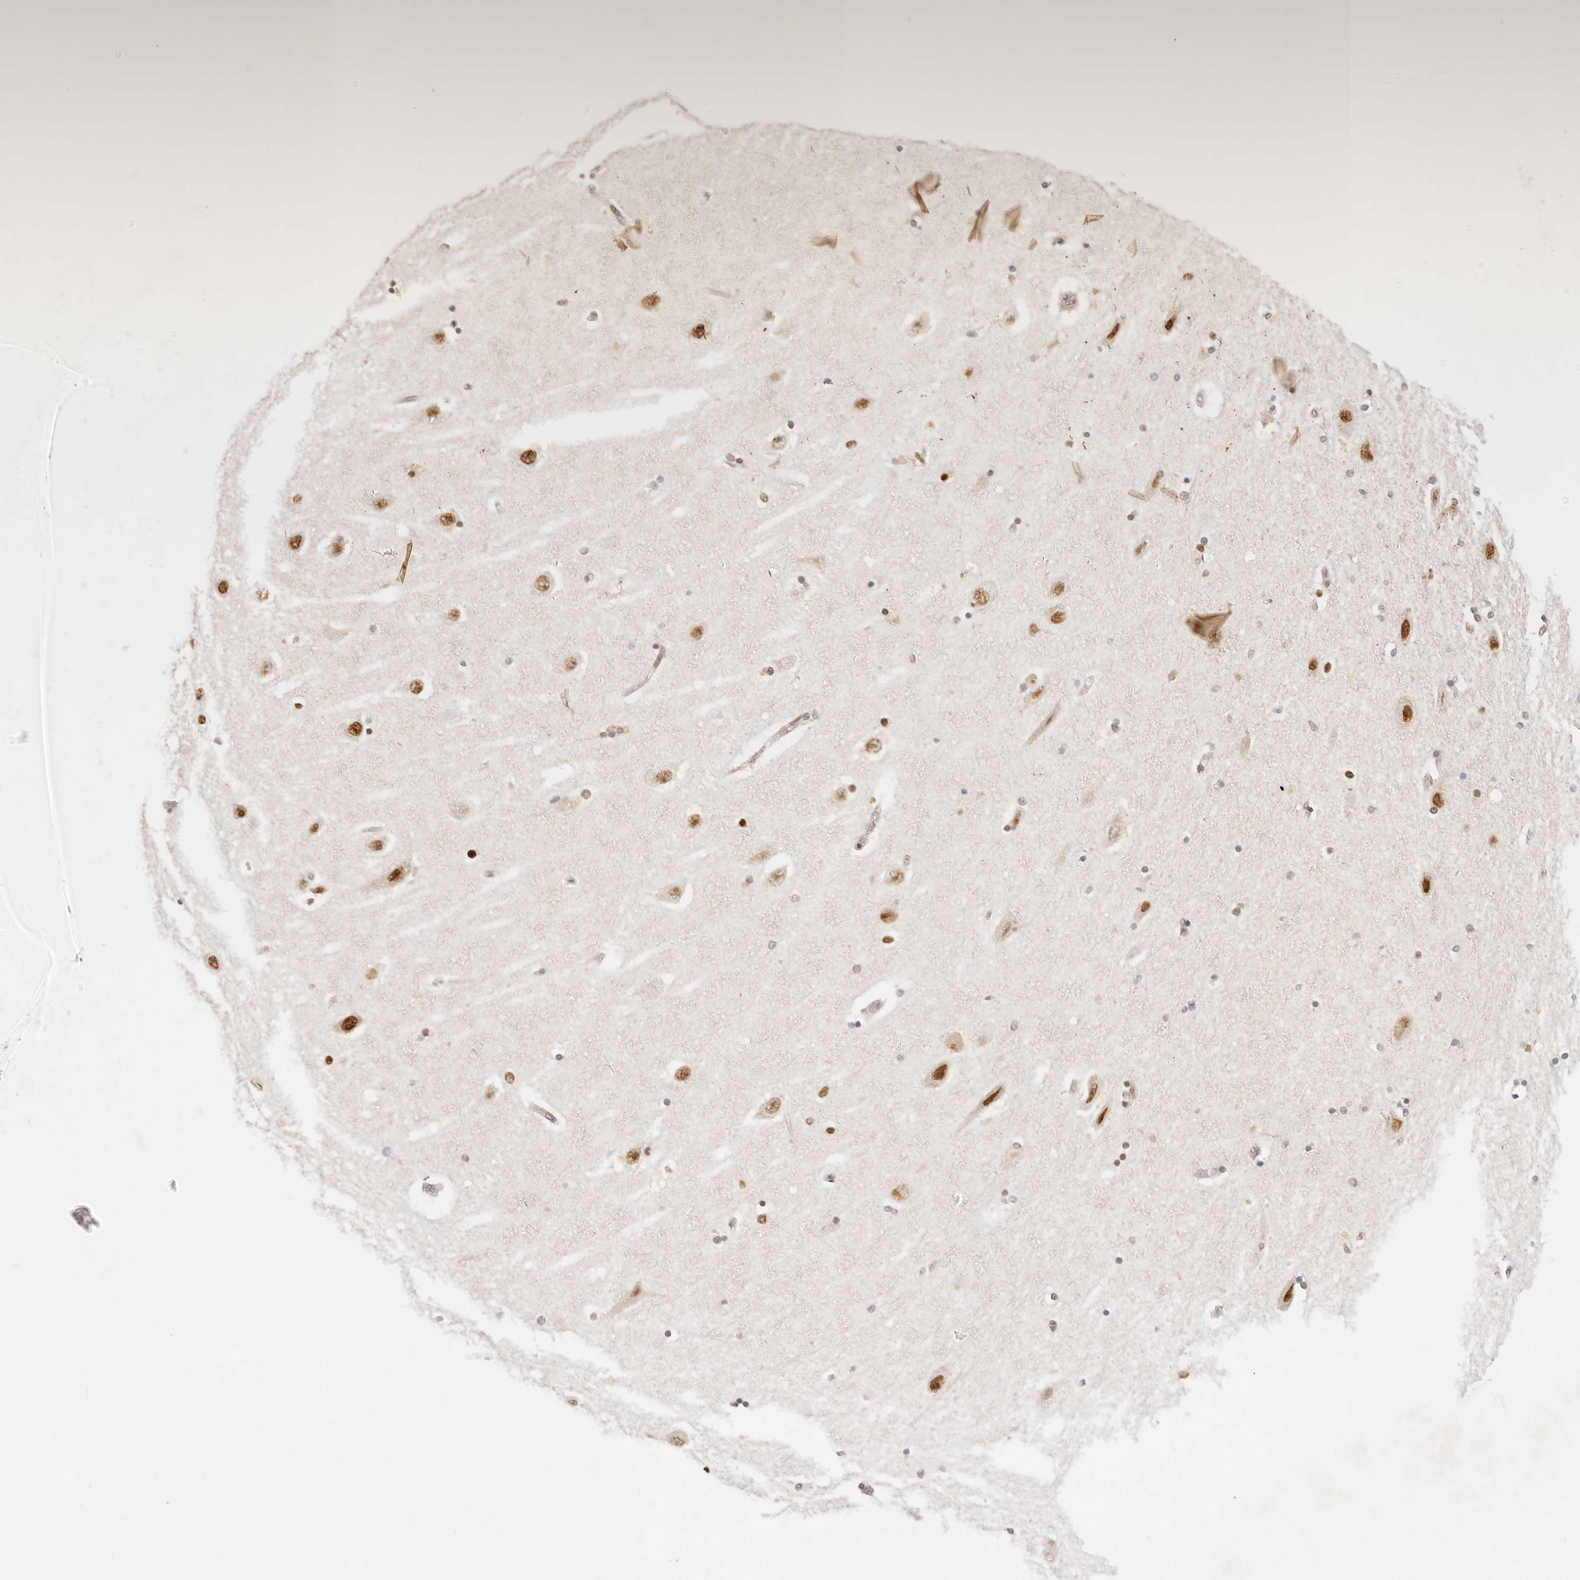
{"staining": {"intensity": "strong", "quantity": "<25%", "location": "nuclear"}, "tissue": "hippocampus", "cell_type": "Glial cells", "image_type": "normal", "snomed": [{"axis": "morphology", "description": "Normal tissue, NOS"}, {"axis": "topography", "description": "Hippocampus"}], "caption": "DAB (3,3'-diaminobenzidine) immunohistochemical staining of normal hippocampus displays strong nuclear protein expression in about <25% of glial cells.", "gene": "HOXC5", "patient": {"sex": "female", "age": 54}}